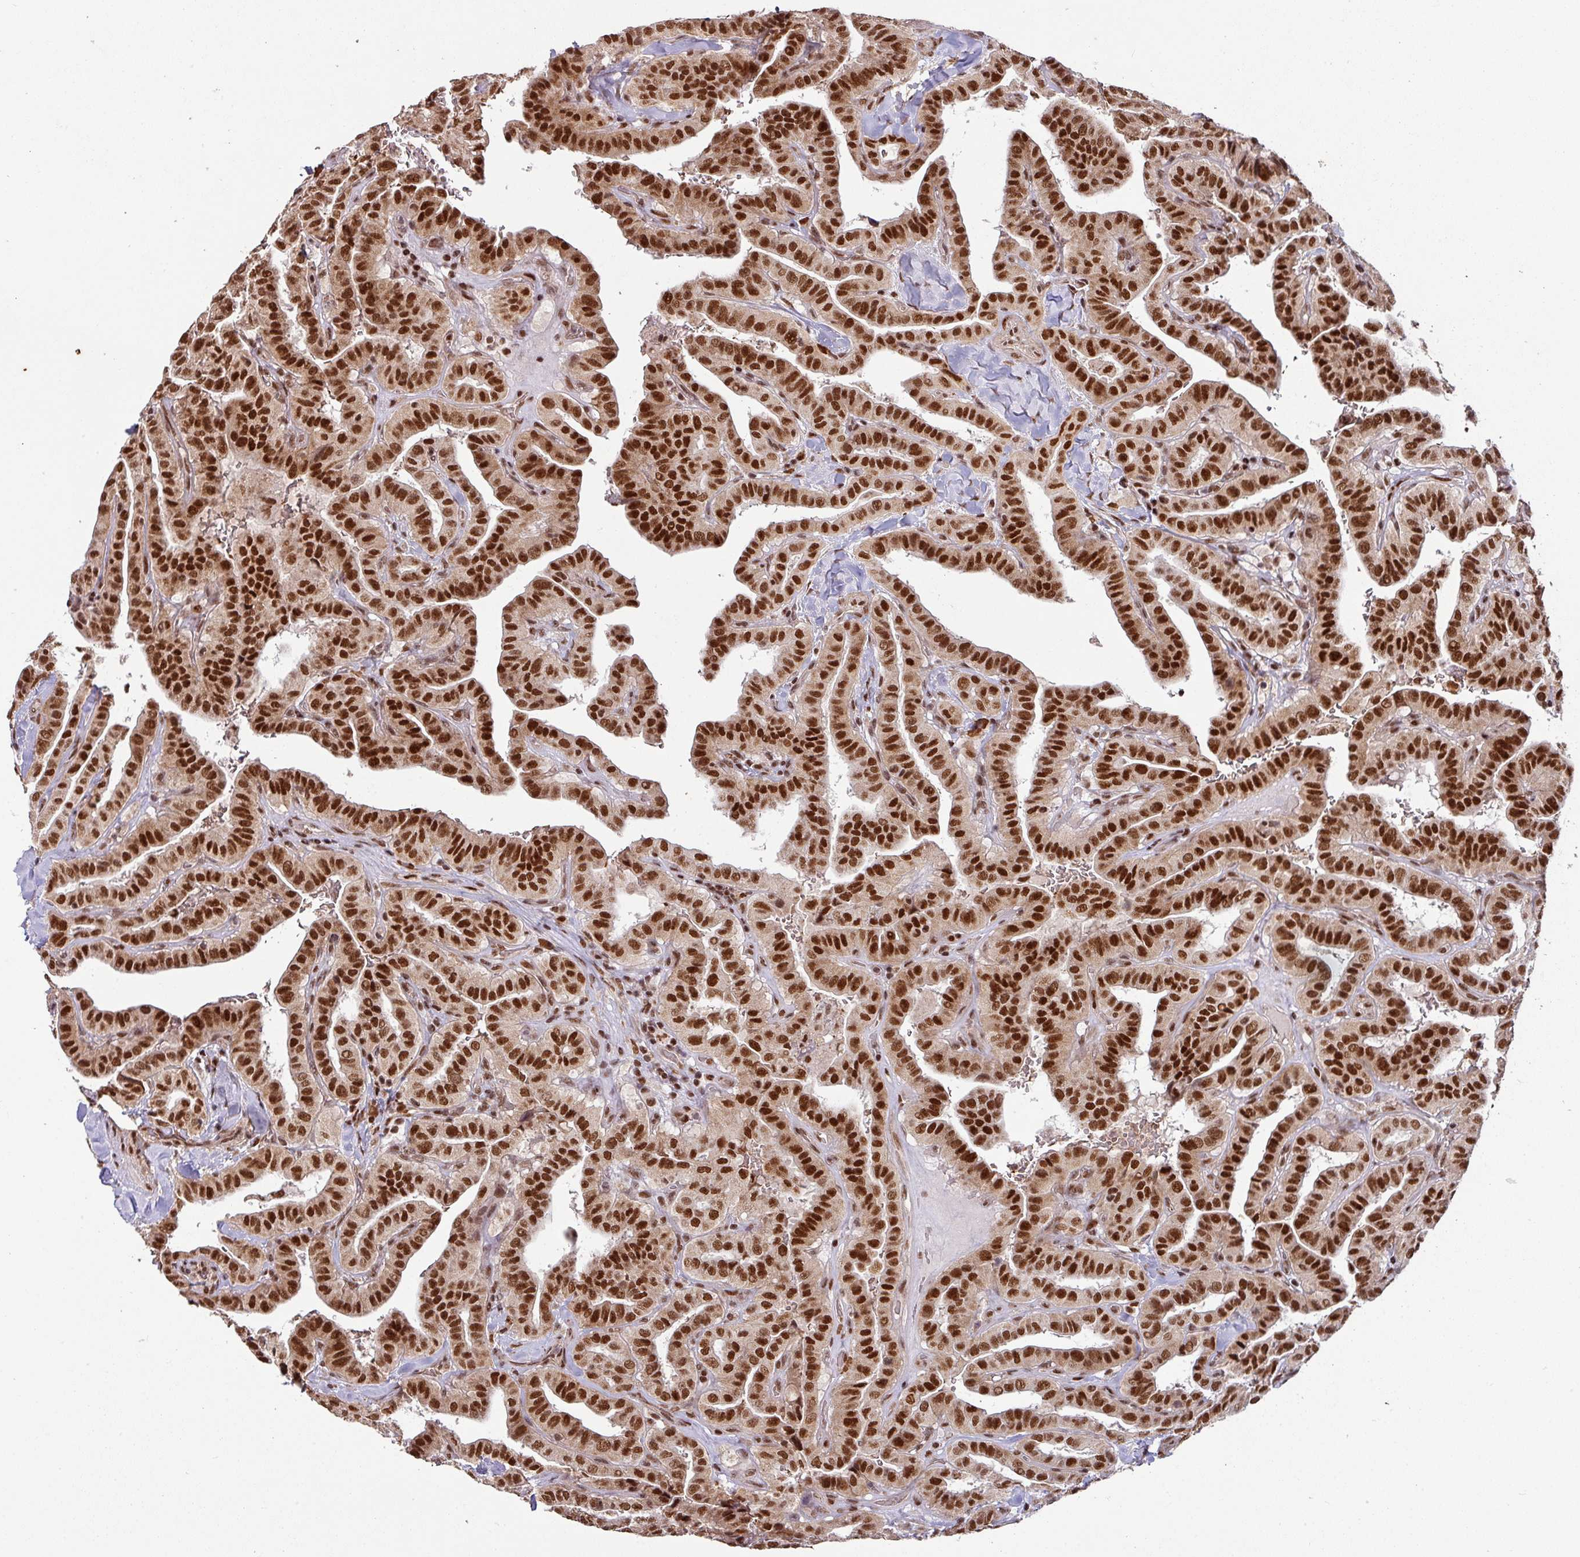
{"staining": {"intensity": "strong", "quantity": ">75%", "location": "nuclear"}, "tissue": "thyroid cancer", "cell_type": "Tumor cells", "image_type": "cancer", "snomed": [{"axis": "morphology", "description": "Papillary adenocarcinoma, NOS"}, {"axis": "topography", "description": "Thyroid gland"}], "caption": "Tumor cells exhibit high levels of strong nuclear expression in about >75% of cells in human thyroid papillary adenocarcinoma.", "gene": "PHF23", "patient": {"sex": "male", "age": 77}}